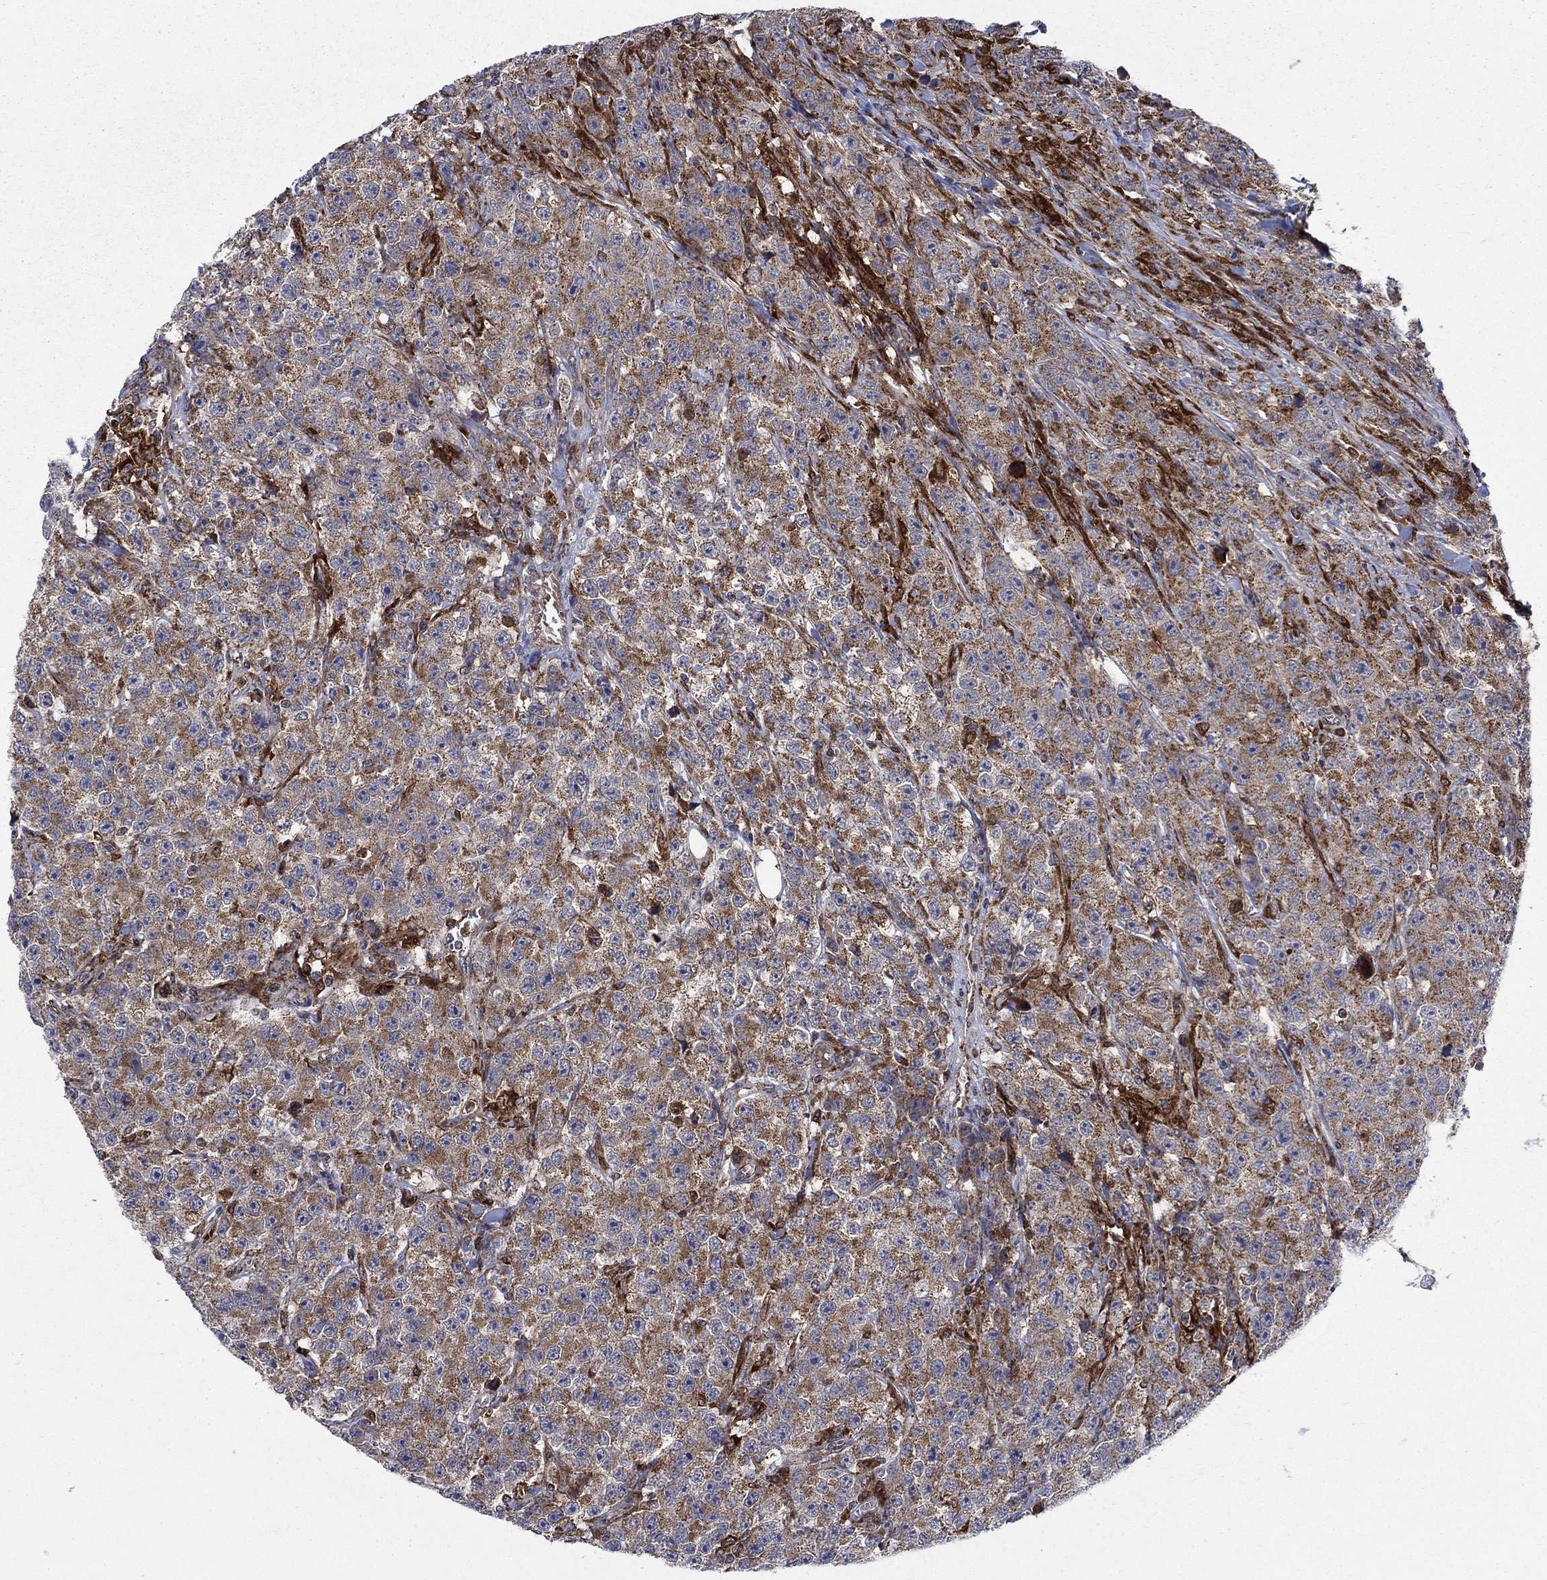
{"staining": {"intensity": "moderate", "quantity": "25%-75%", "location": "cytoplasmic/membranous"}, "tissue": "testis cancer", "cell_type": "Tumor cells", "image_type": "cancer", "snomed": [{"axis": "morphology", "description": "Seminoma, NOS"}, {"axis": "topography", "description": "Testis"}], "caption": "Immunohistochemical staining of testis seminoma demonstrates medium levels of moderate cytoplasmic/membranous protein expression in about 25%-75% of tumor cells.", "gene": "RNF19B", "patient": {"sex": "male", "age": 59}}